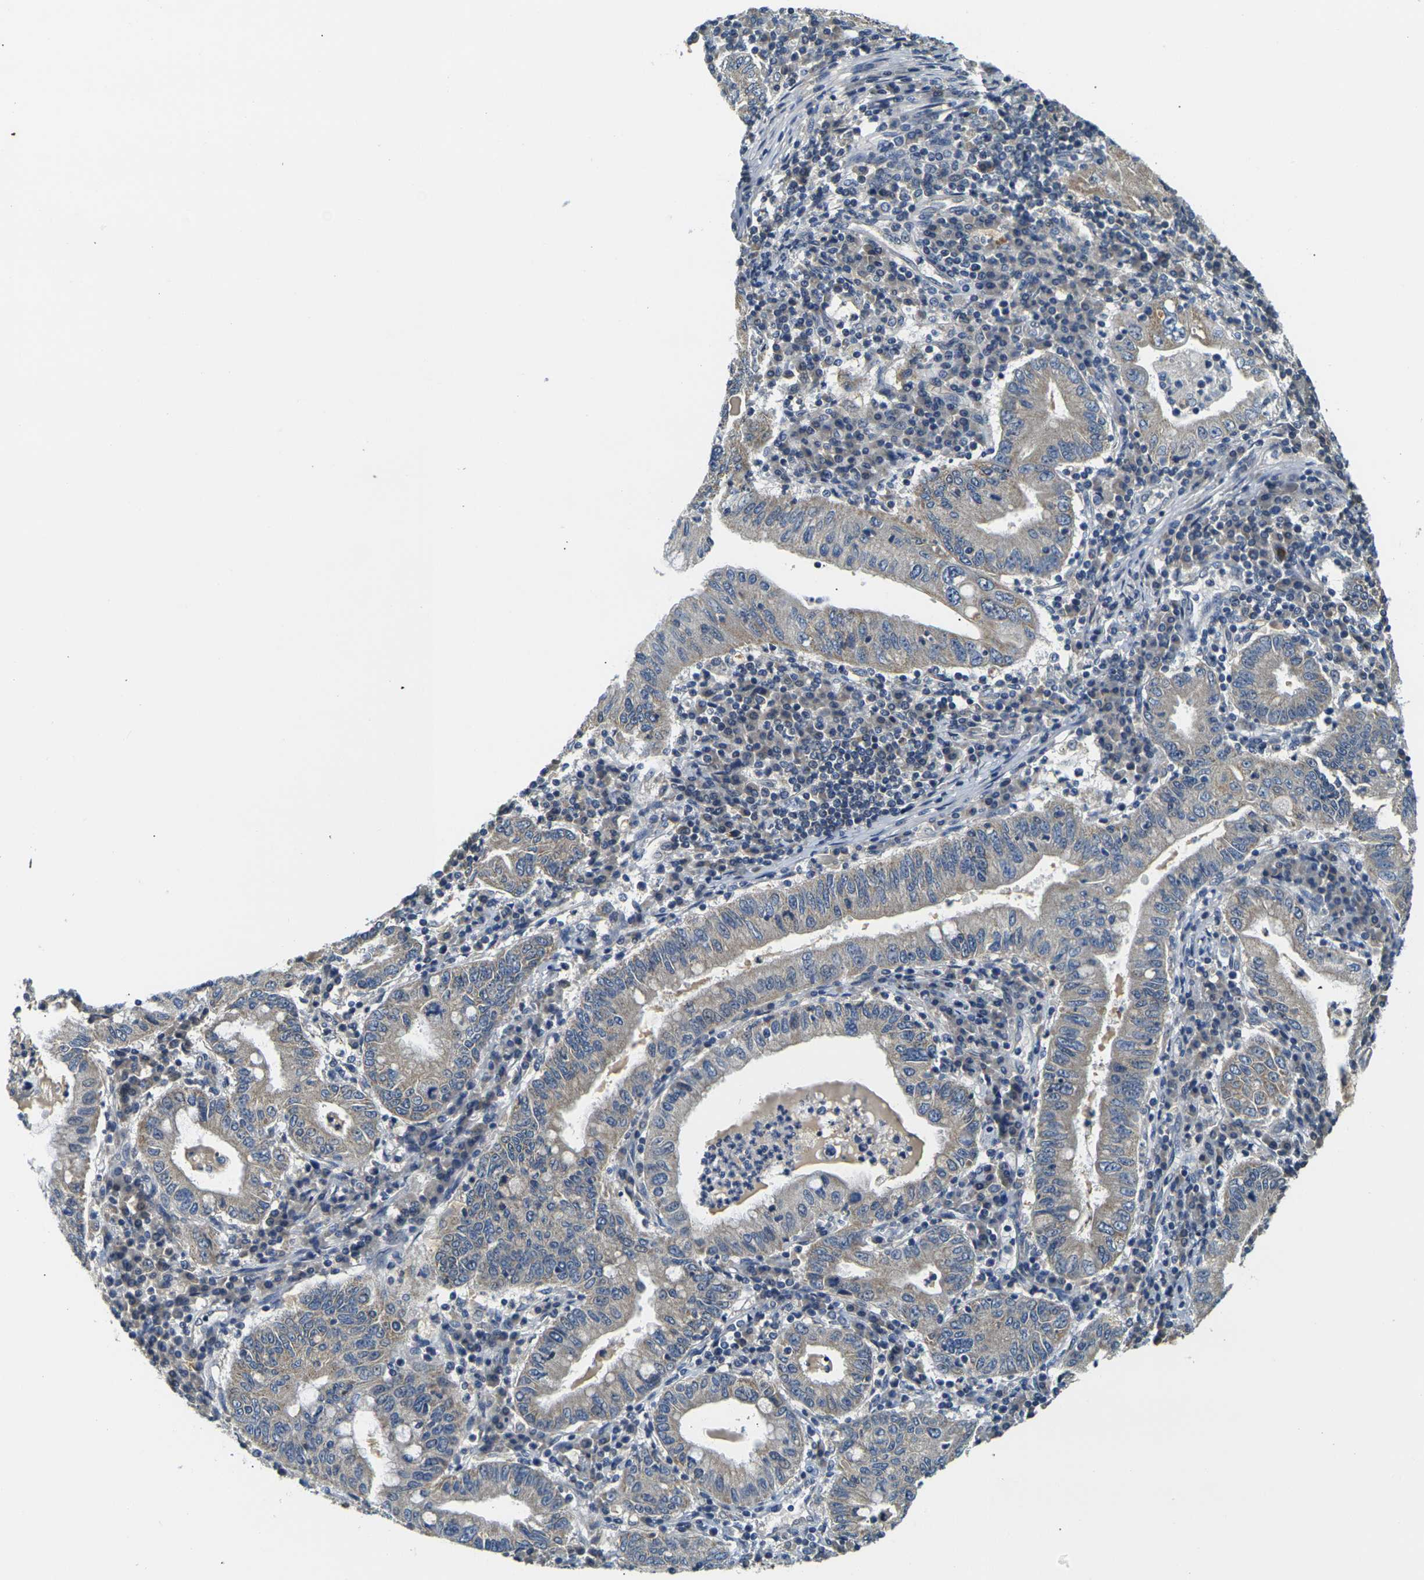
{"staining": {"intensity": "weak", "quantity": ">75%", "location": "cytoplasmic/membranous"}, "tissue": "stomach cancer", "cell_type": "Tumor cells", "image_type": "cancer", "snomed": [{"axis": "morphology", "description": "Normal tissue, NOS"}, {"axis": "morphology", "description": "Adenocarcinoma, NOS"}, {"axis": "topography", "description": "Esophagus"}, {"axis": "topography", "description": "Stomach, upper"}, {"axis": "topography", "description": "Peripheral nerve tissue"}], "caption": "Immunohistochemistry staining of stomach cancer (adenocarcinoma), which reveals low levels of weak cytoplasmic/membranous expression in about >75% of tumor cells indicating weak cytoplasmic/membranous protein staining. The staining was performed using DAB (3,3'-diaminobenzidine) (brown) for protein detection and nuclei were counterstained in hematoxylin (blue).", "gene": "SHISAL2B", "patient": {"sex": "male", "age": 62}}